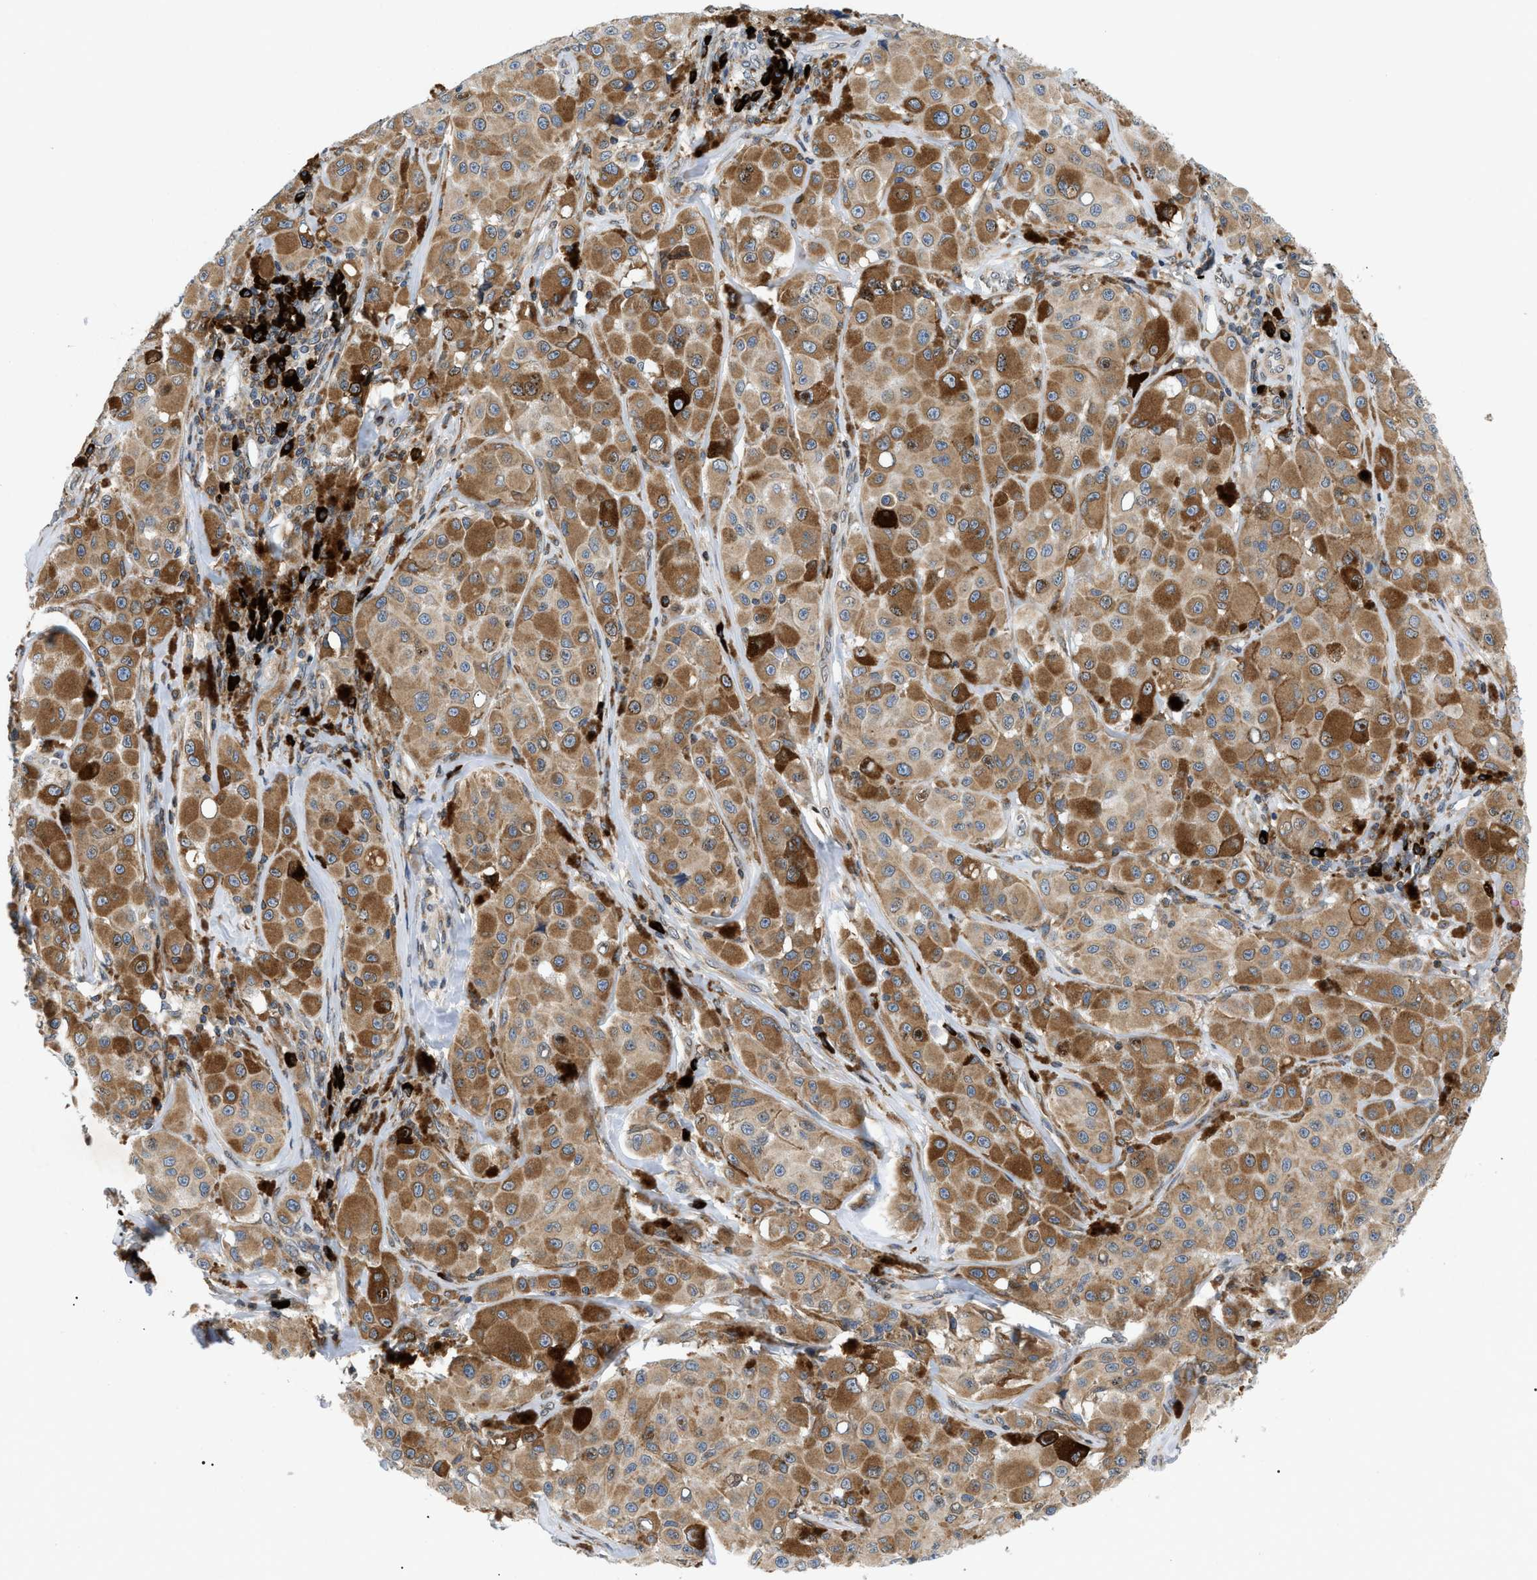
{"staining": {"intensity": "moderate", "quantity": ">75%", "location": "cytoplasmic/membranous"}, "tissue": "melanoma", "cell_type": "Tumor cells", "image_type": "cancer", "snomed": [{"axis": "morphology", "description": "Malignant melanoma, NOS"}, {"axis": "topography", "description": "Skin"}], "caption": "Melanoma was stained to show a protein in brown. There is medium levels of moderate cytoplasmic/membranous staining in approximately >75% of tumor cells.", "gene": "DERL1", "patient": {"sex": "male", "age": 84}}